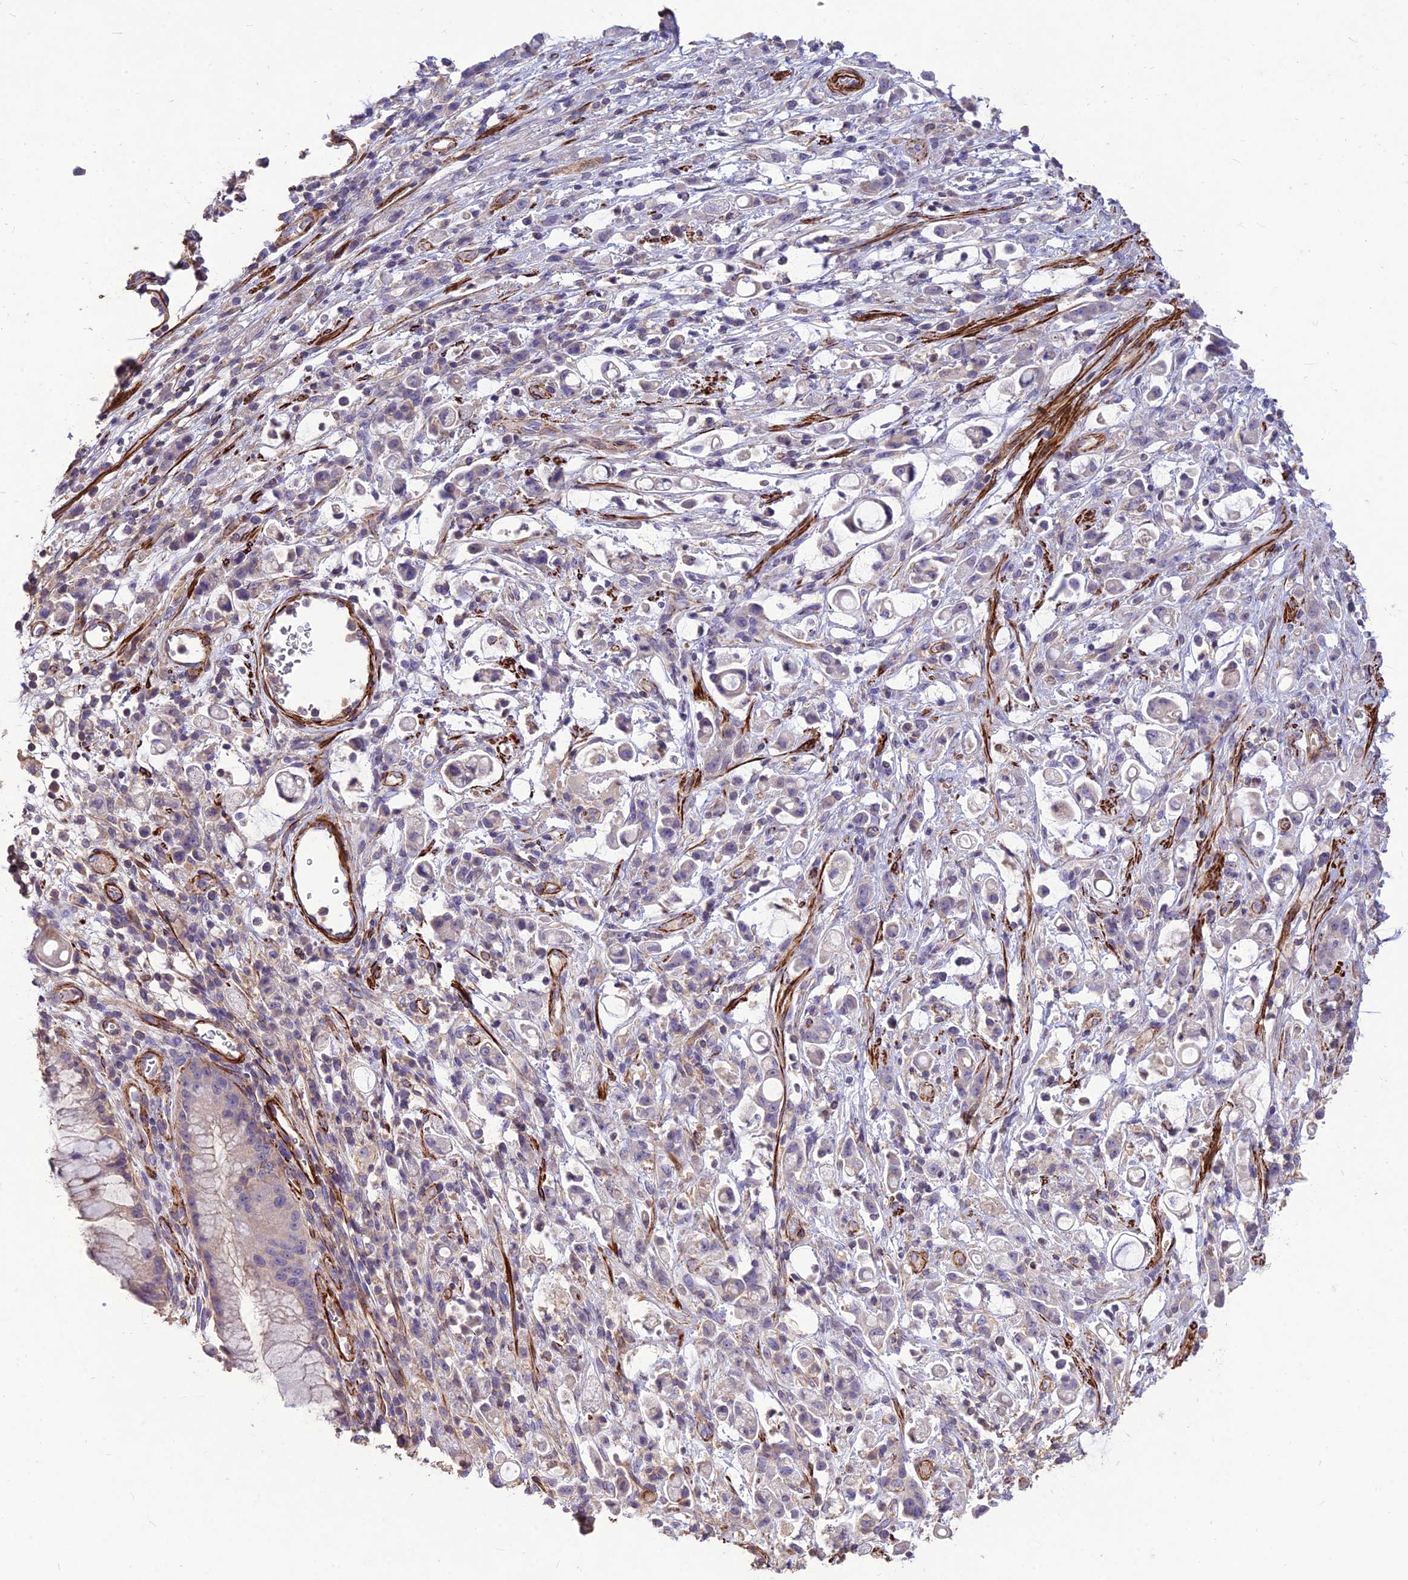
{"staining": {"intensity": "negative", "quantity": "none", "location": "none"}, "tissue": "stomach cancer", "cell_type": "Tumor cells", "image_type": "cancer", "snomed": [{"axis": "morphology", "description": "Adenocarcinoma, NOS"}, {"axis": "topography", "description": "Stomach"}], "caption": "An image of stomach cancer stained for a protein reveals no brown staining in tumor cells. (DAB immunohistochemistry (IHC) visualized using brightfield microscopy, high magnification).", "gene": "CLUH", "patient": {"sex": "female", "age": 60}}